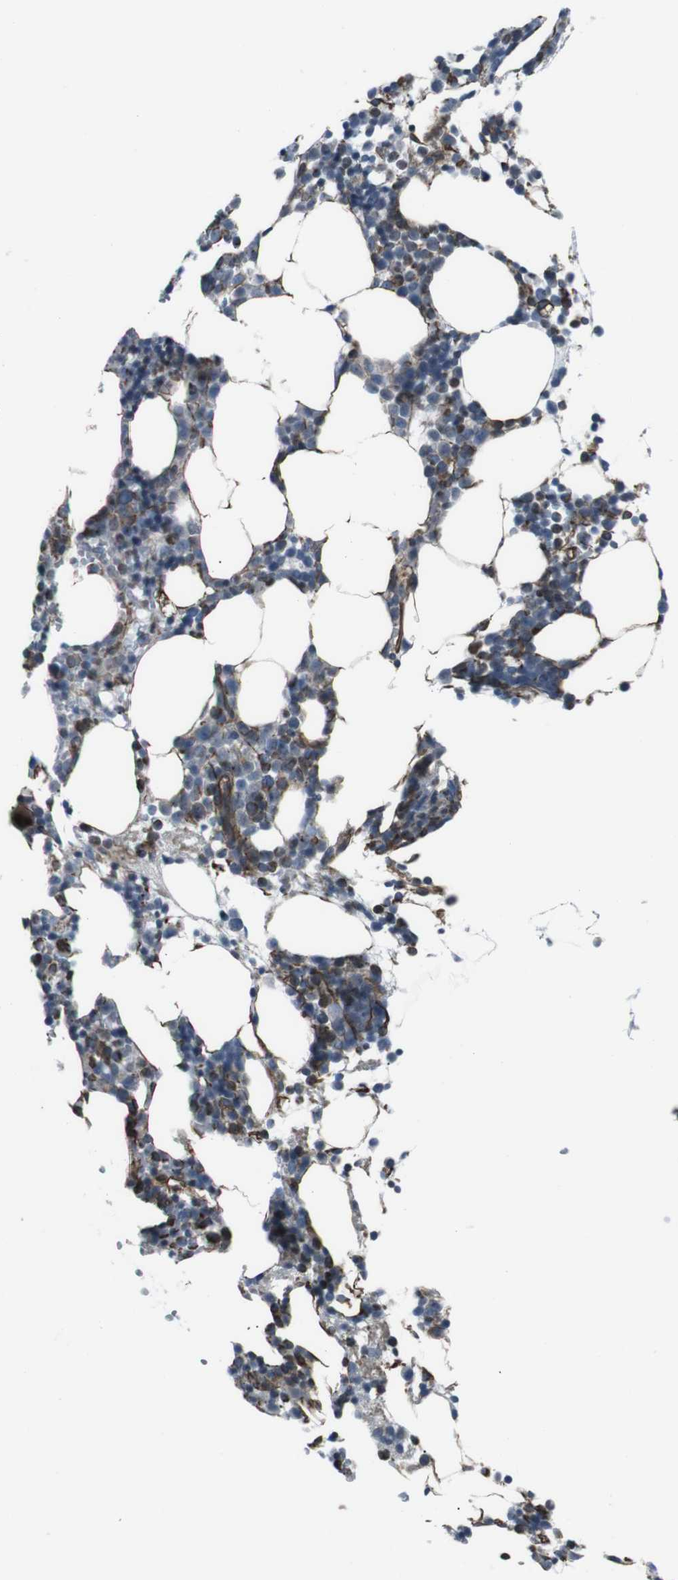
{"staining": {"intensity": "strong", "quantity": "<25%", "location": "cytoplasmic/membranous,nuclear"}, "tissue": "bone marrow", "cell_type": "Hematopoietic cells", "image_type": "normal", "snomed": [{"axis": "morphology", "description": "Normal tissue, NOS"}, {"axis": "morphology", "description": "Inflammation, NOS"}, {"axis": "topography", "description": "Bone marrow"}], "caption": "Bone marrow stained for a protein (brown) reveals strong cytoplasmic/membranous,nuclear positive staining in about <25% of hematopoietic cells.", "gene": "TMEM141", "patient": {"sex": "male", "age": 42}}